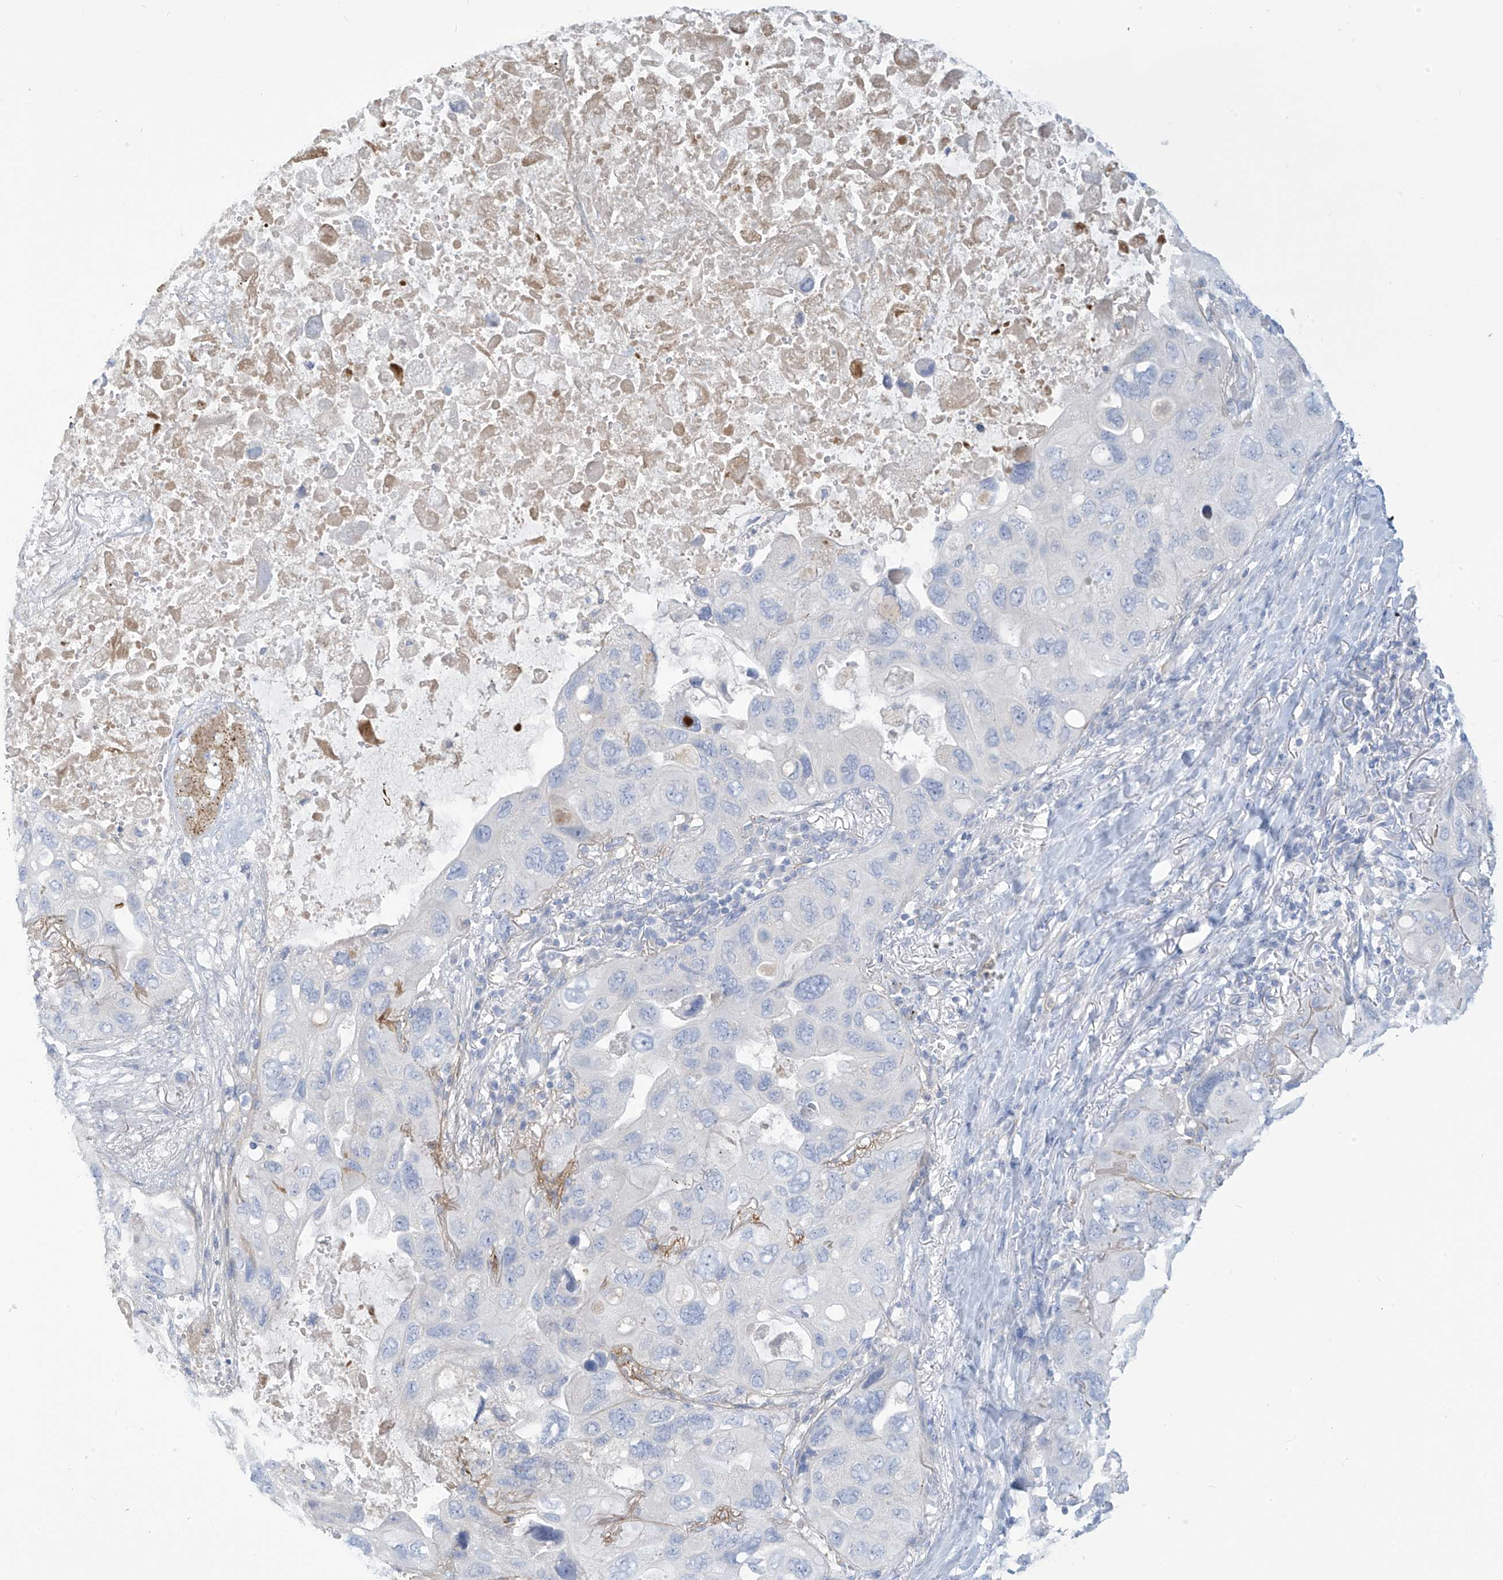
{"staining": {"intensity": "negative", "quantity": "none", "location": "none"}, "tissue": "lung cancer", "cell_type": "Tumor cells", "image_type": "cancer", "snomed": [{"axis": "morphology", "description": "Squamous cell carcinoma, NOS"}, {"axis": "topography", "description": "Lung"}], "caption": "IHC photomicrograph of human squamous cell carcinoma (lung) stained for a protein (brown), which demonstrates no expression in tumor cells.", "gene": "FABP2", "patient": {"sex": "female", "age": 73}}